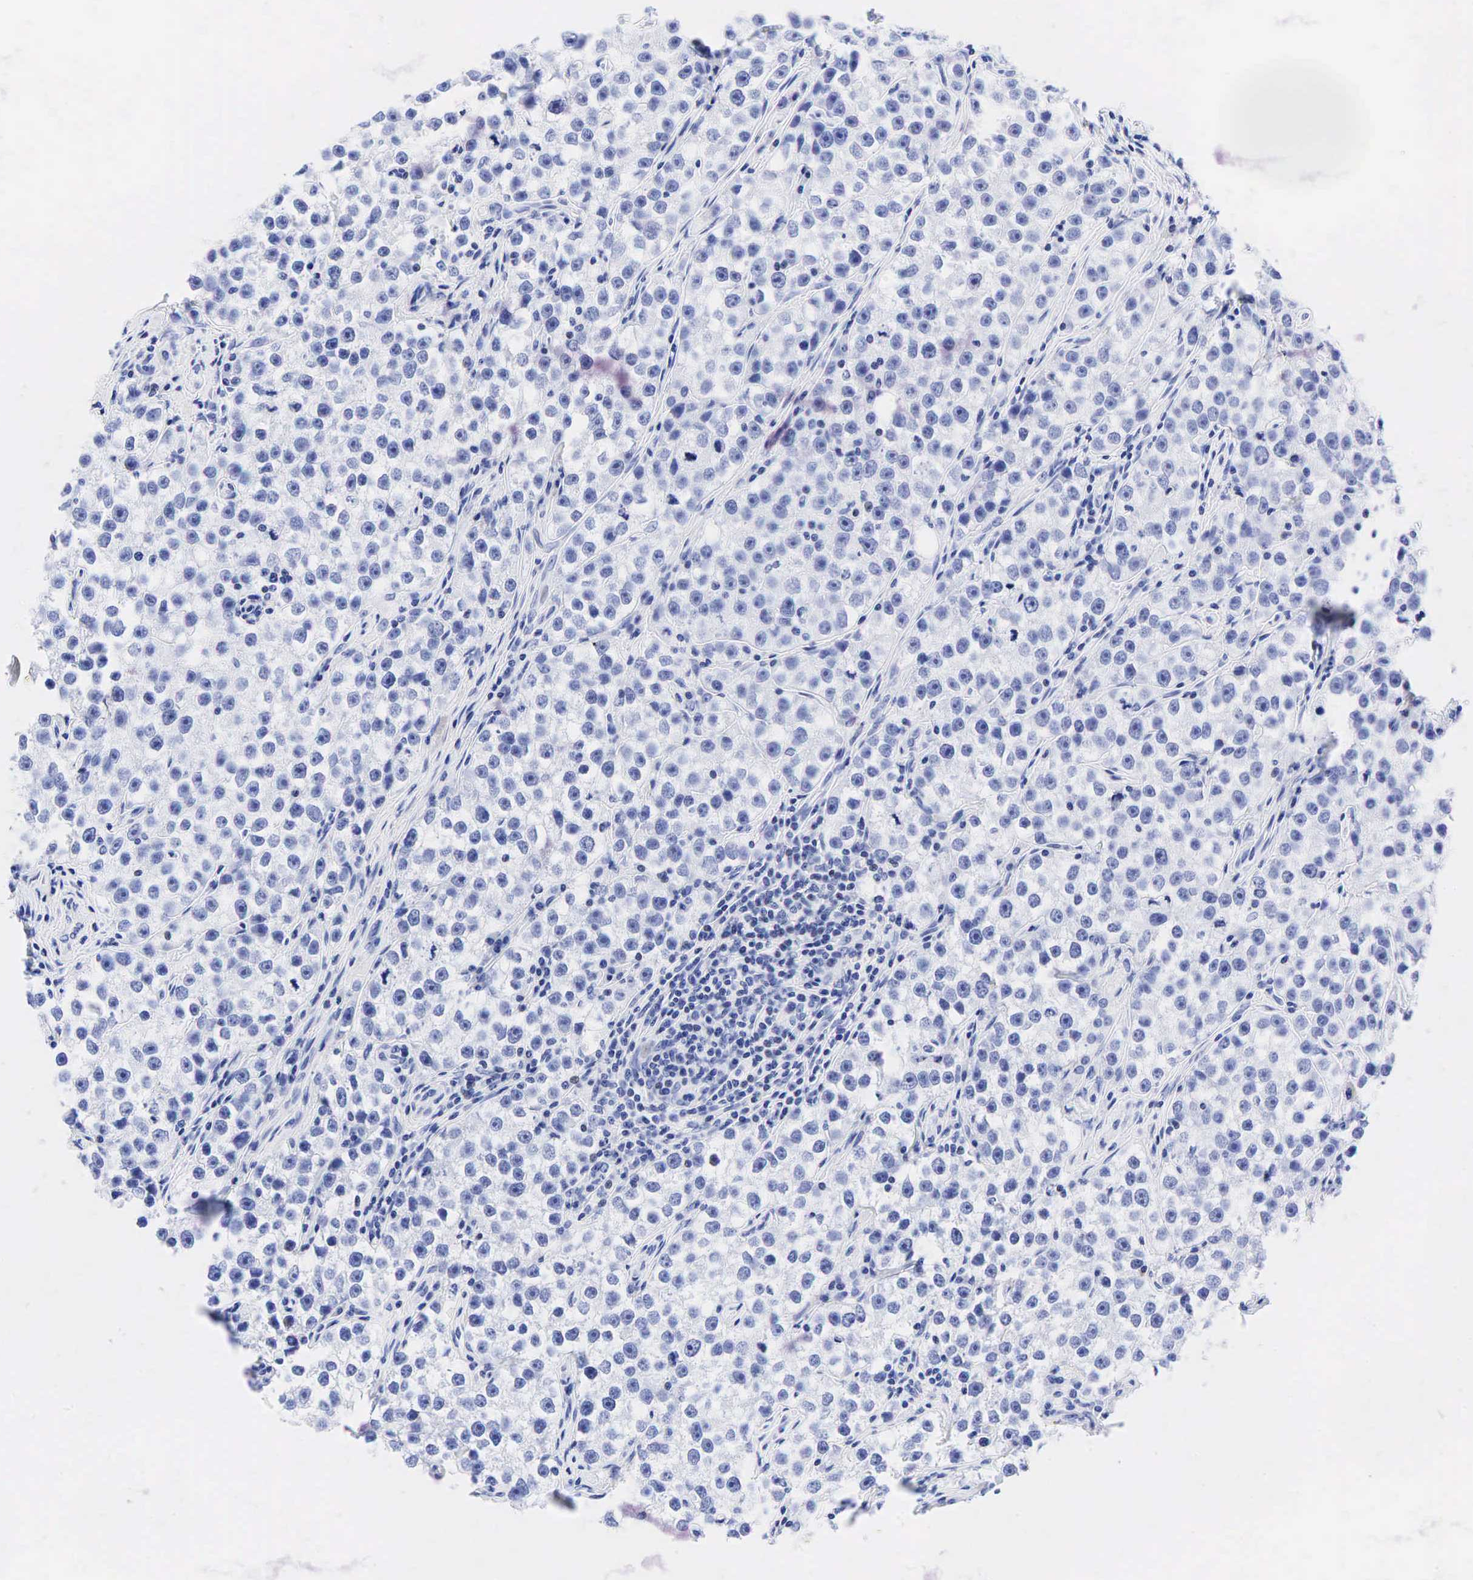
{"staining": {"intensity": "negative", "quantity": "none", "location": "none"}, "tissue": "testis cancer", "cell_type": "Tumor cells", "image_type": "cancer", "snomed": [{"axis": "morphology", "description": "Seminoma, NOS"}, {"axis": "topography", "description": "Testis"}], "caption": "This image is of testis cancer stained with immunohistochemistry to label a protein in brown with the nuclei are counter-stained blue. There is no expression in tumor cells. (Brightfield microscopy of DAB (3,3'-diaminobenzidine) immunohistochemistry (IHC) at high magnification).", "gene": "FUT4", "patient": {"sex": "male", "age": 32}}